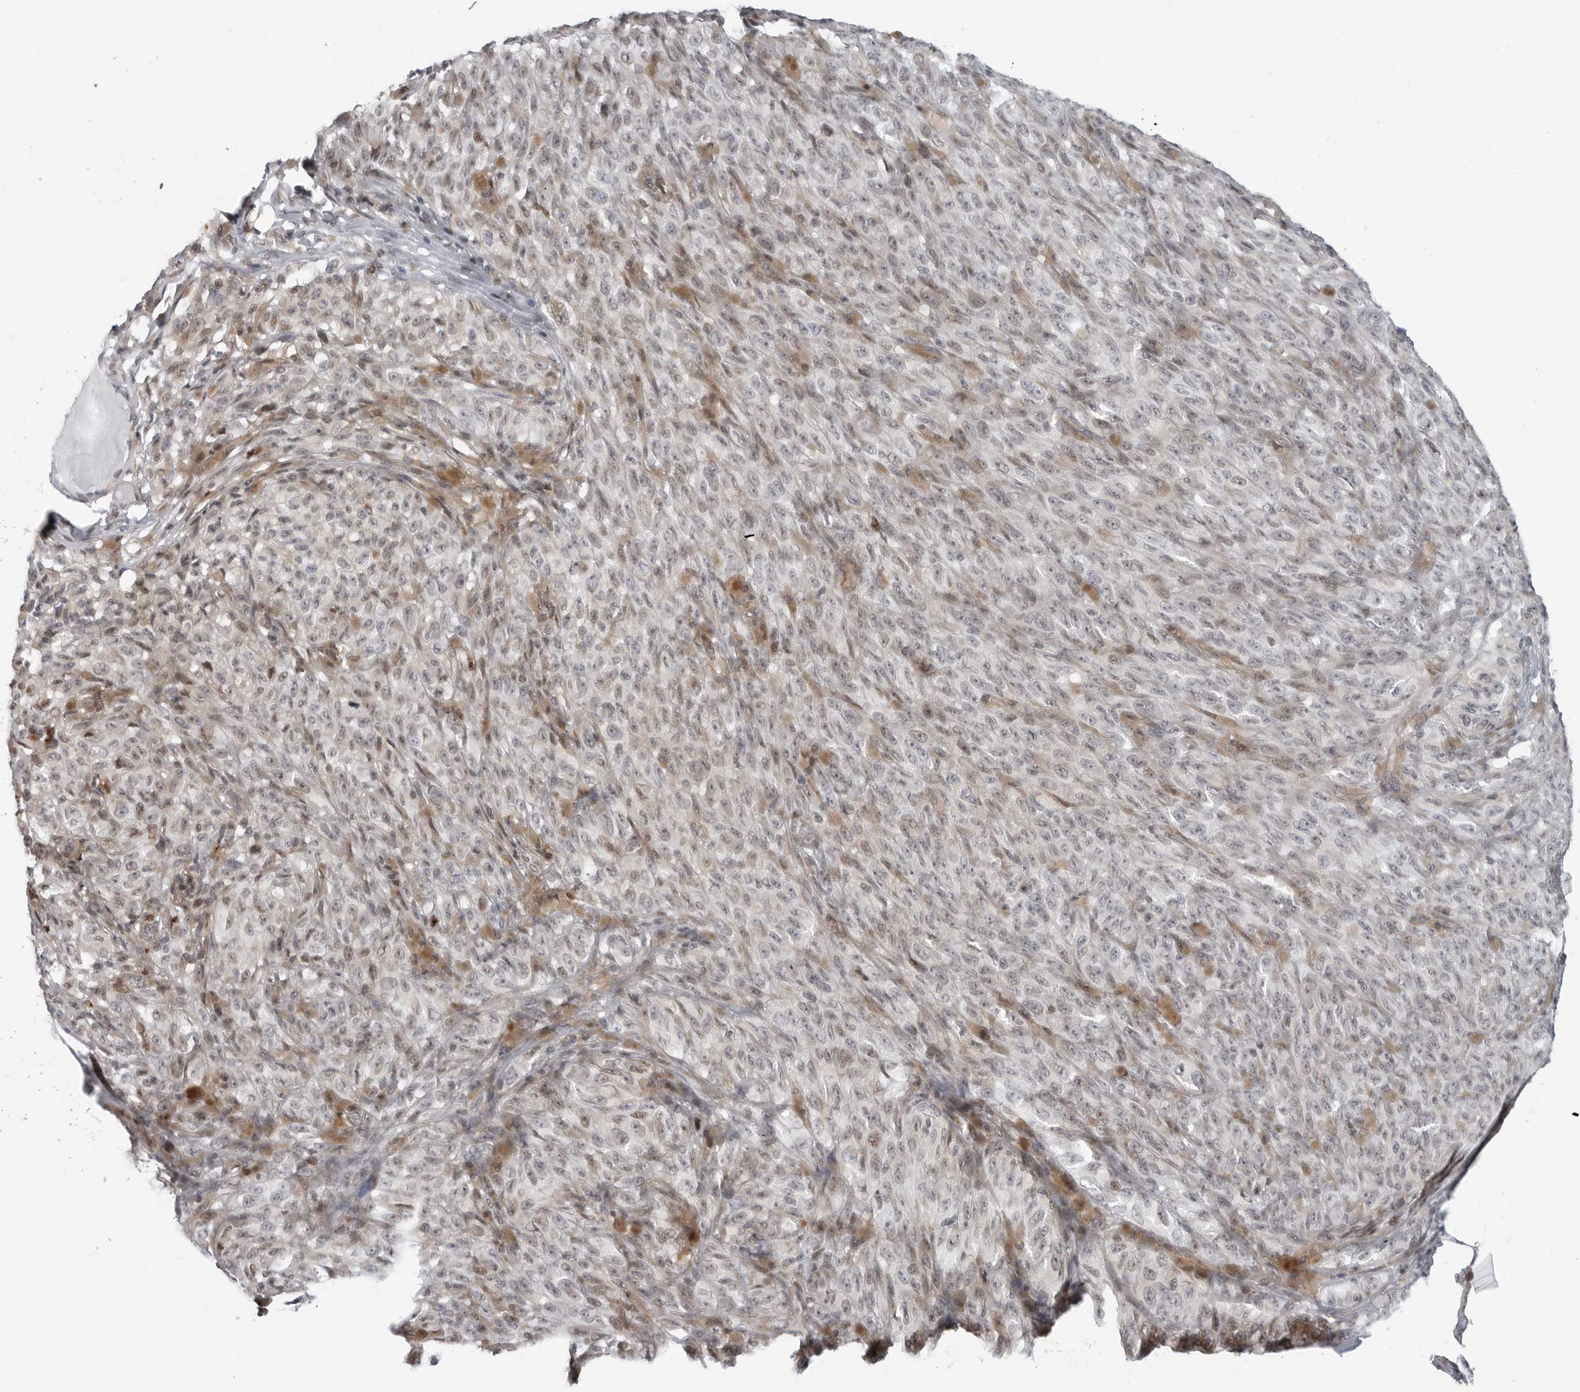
{"staining": {"intensity": "weak", "quantity": "<25%", "location": "cytoplasmic/membranous,nuclear"}, "tissue": "melanoma", "cell_type": "Tumor cells", "image_type": "cancer", "snomed": [{"axis": "morphology", "description": "Malignant melanoma, NOS"}, {"axis": "topography", "description": "Skin"}], "caption": "Immunohistochemistry histopathology image of malignant melanoma stained for a protein (brown), which shows no staining in tumor cells. (Brightfield microscopy of DAB (3,3'-diaminobenzidine) immunohistochemistry at high magnification).", "gene": "FAM135B", "patient": {"sex": "female", "age": 82}}